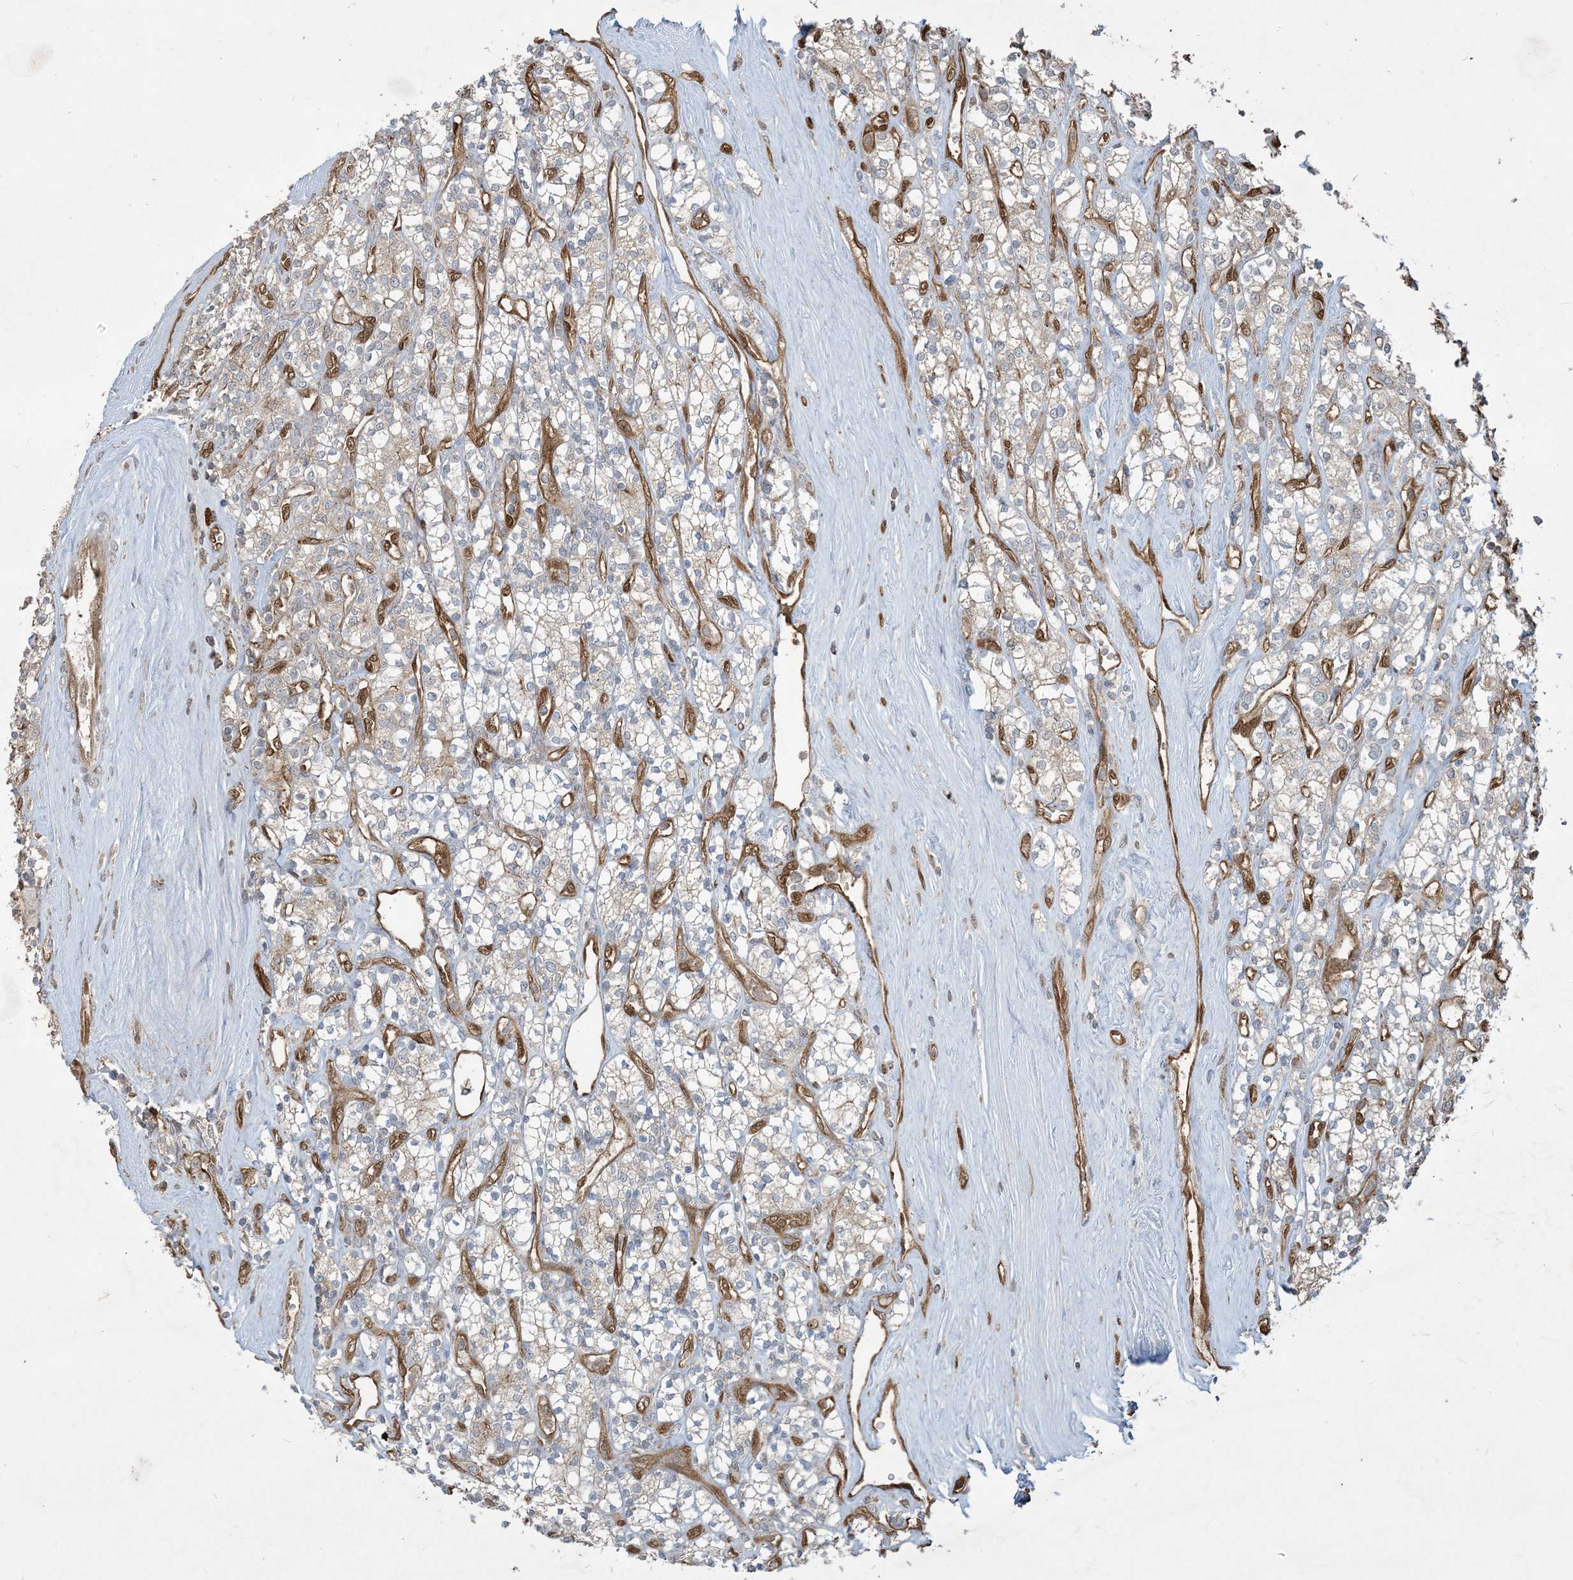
{"staining": {"intensity": "weak", "quantity": "<25%", "location": "cytoplasmic/membranous"}, "tissue": "renal cancer", "cell_type": "Tumor cells", "image_type": "cancer", "snomed": [{"axis": "morphology", "description": "Adenocarcinoma, NOS"}, {"axis": "topography", "description": "Kidney"}], "caption": "Immunohistochemistry (IHC) histopathology image of neoplastic tissue: renal cancer (adenocarcinoma) stained with DAB shows no significant protein positivity in tumor cells.", "gene": "PPM1F", "patient": {"sex": "male", "age": 77}}